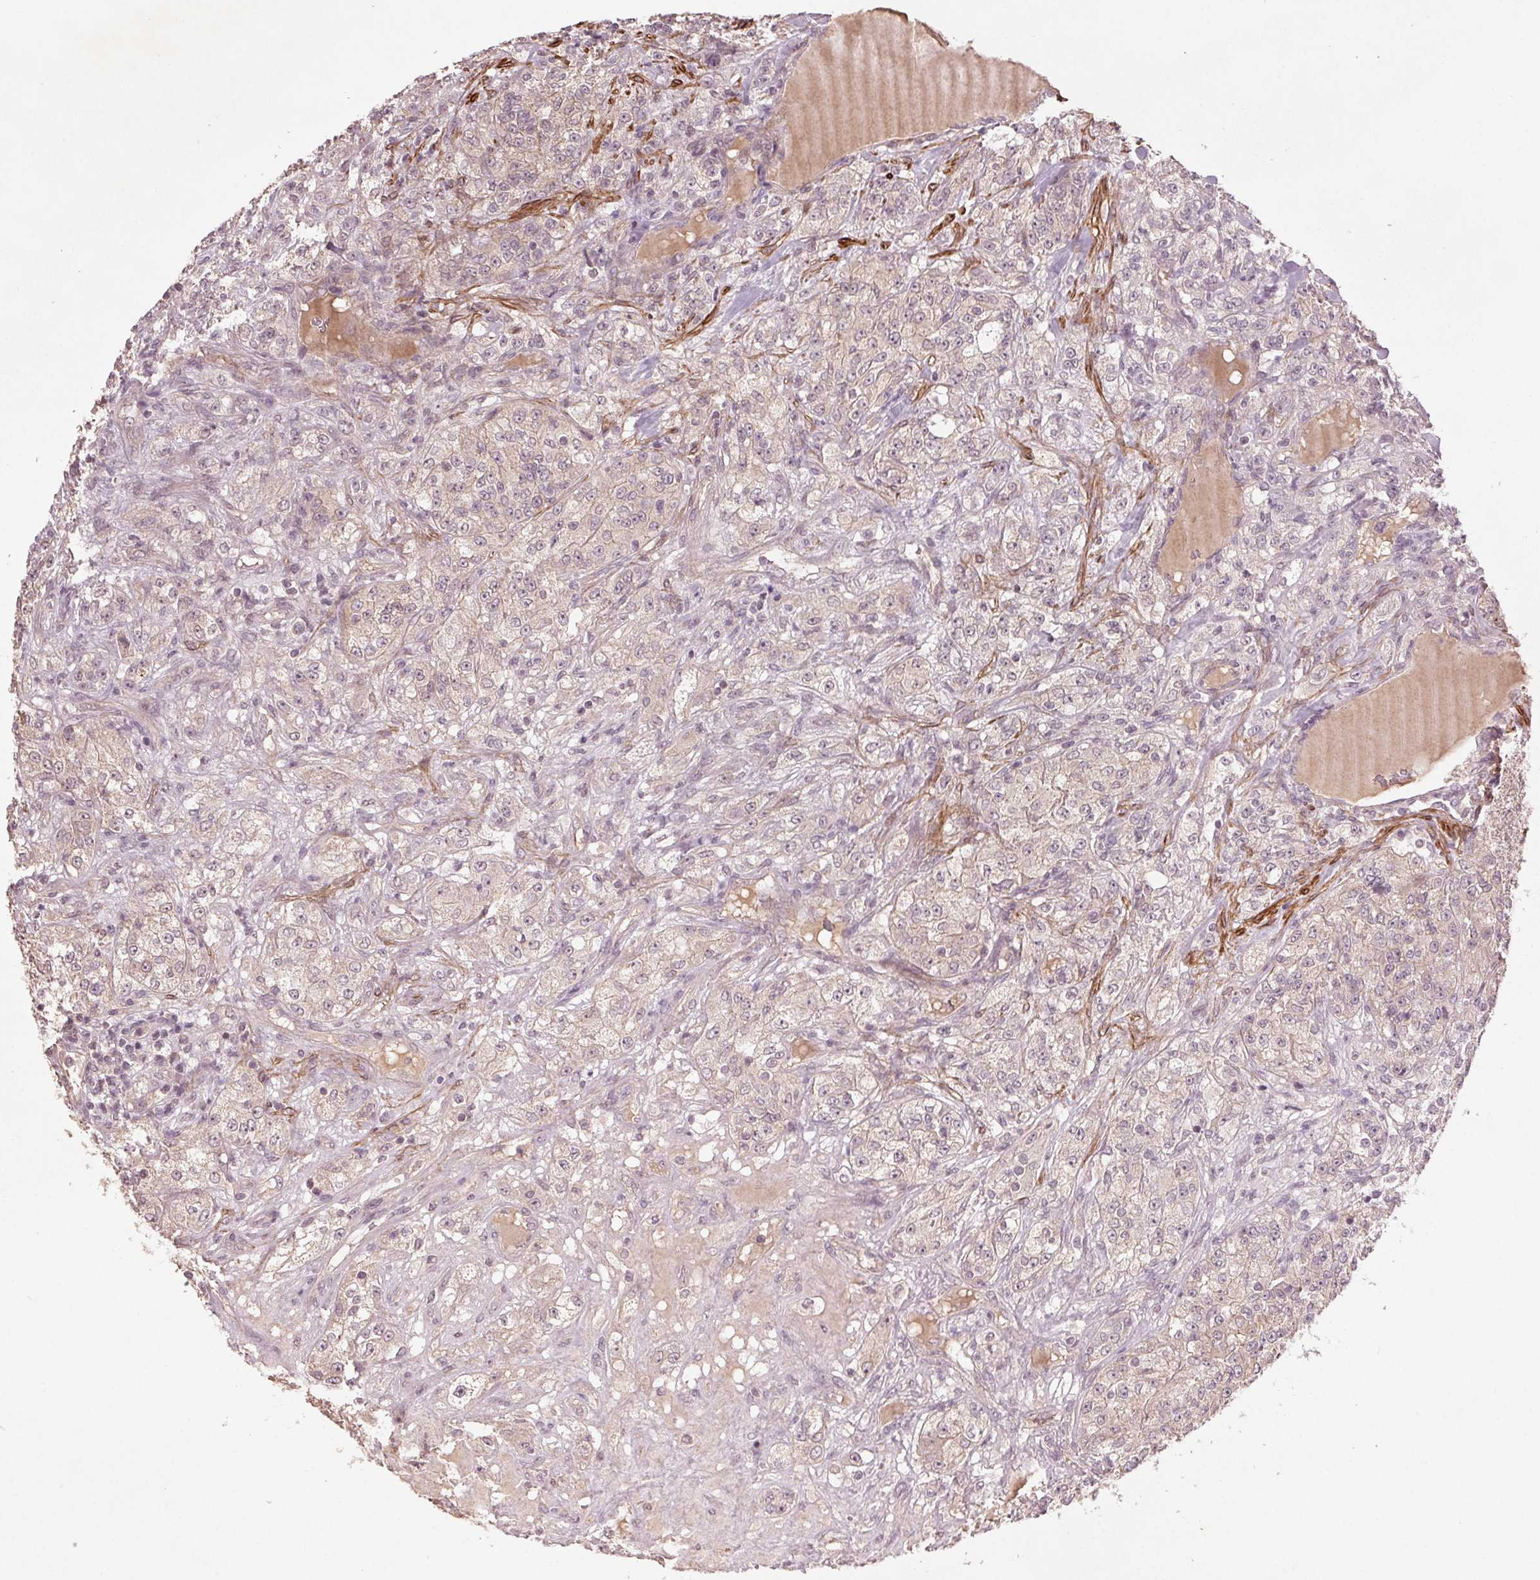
{"staining": {"intensity": "weak", "quantity": "25%-75%", "location": "cytoplasmic/membranous"}, "tissue": "renal cancer", "cell_type": "Tumor cells", "image_type": "cancer", "snomed": [{"axis": "morphology", "description": "Adenocarcinoma, NOS"}, {"axis": "topography", "description": "Kidney"}], "caption": "The histopathology image exhibits staining of renal cancer, revealing weak cytoplasmic/membranous protein expression (brown color) within tumor cells.", "gene": "SMLR1", "patient": {"sex": "female", "age": 63}}